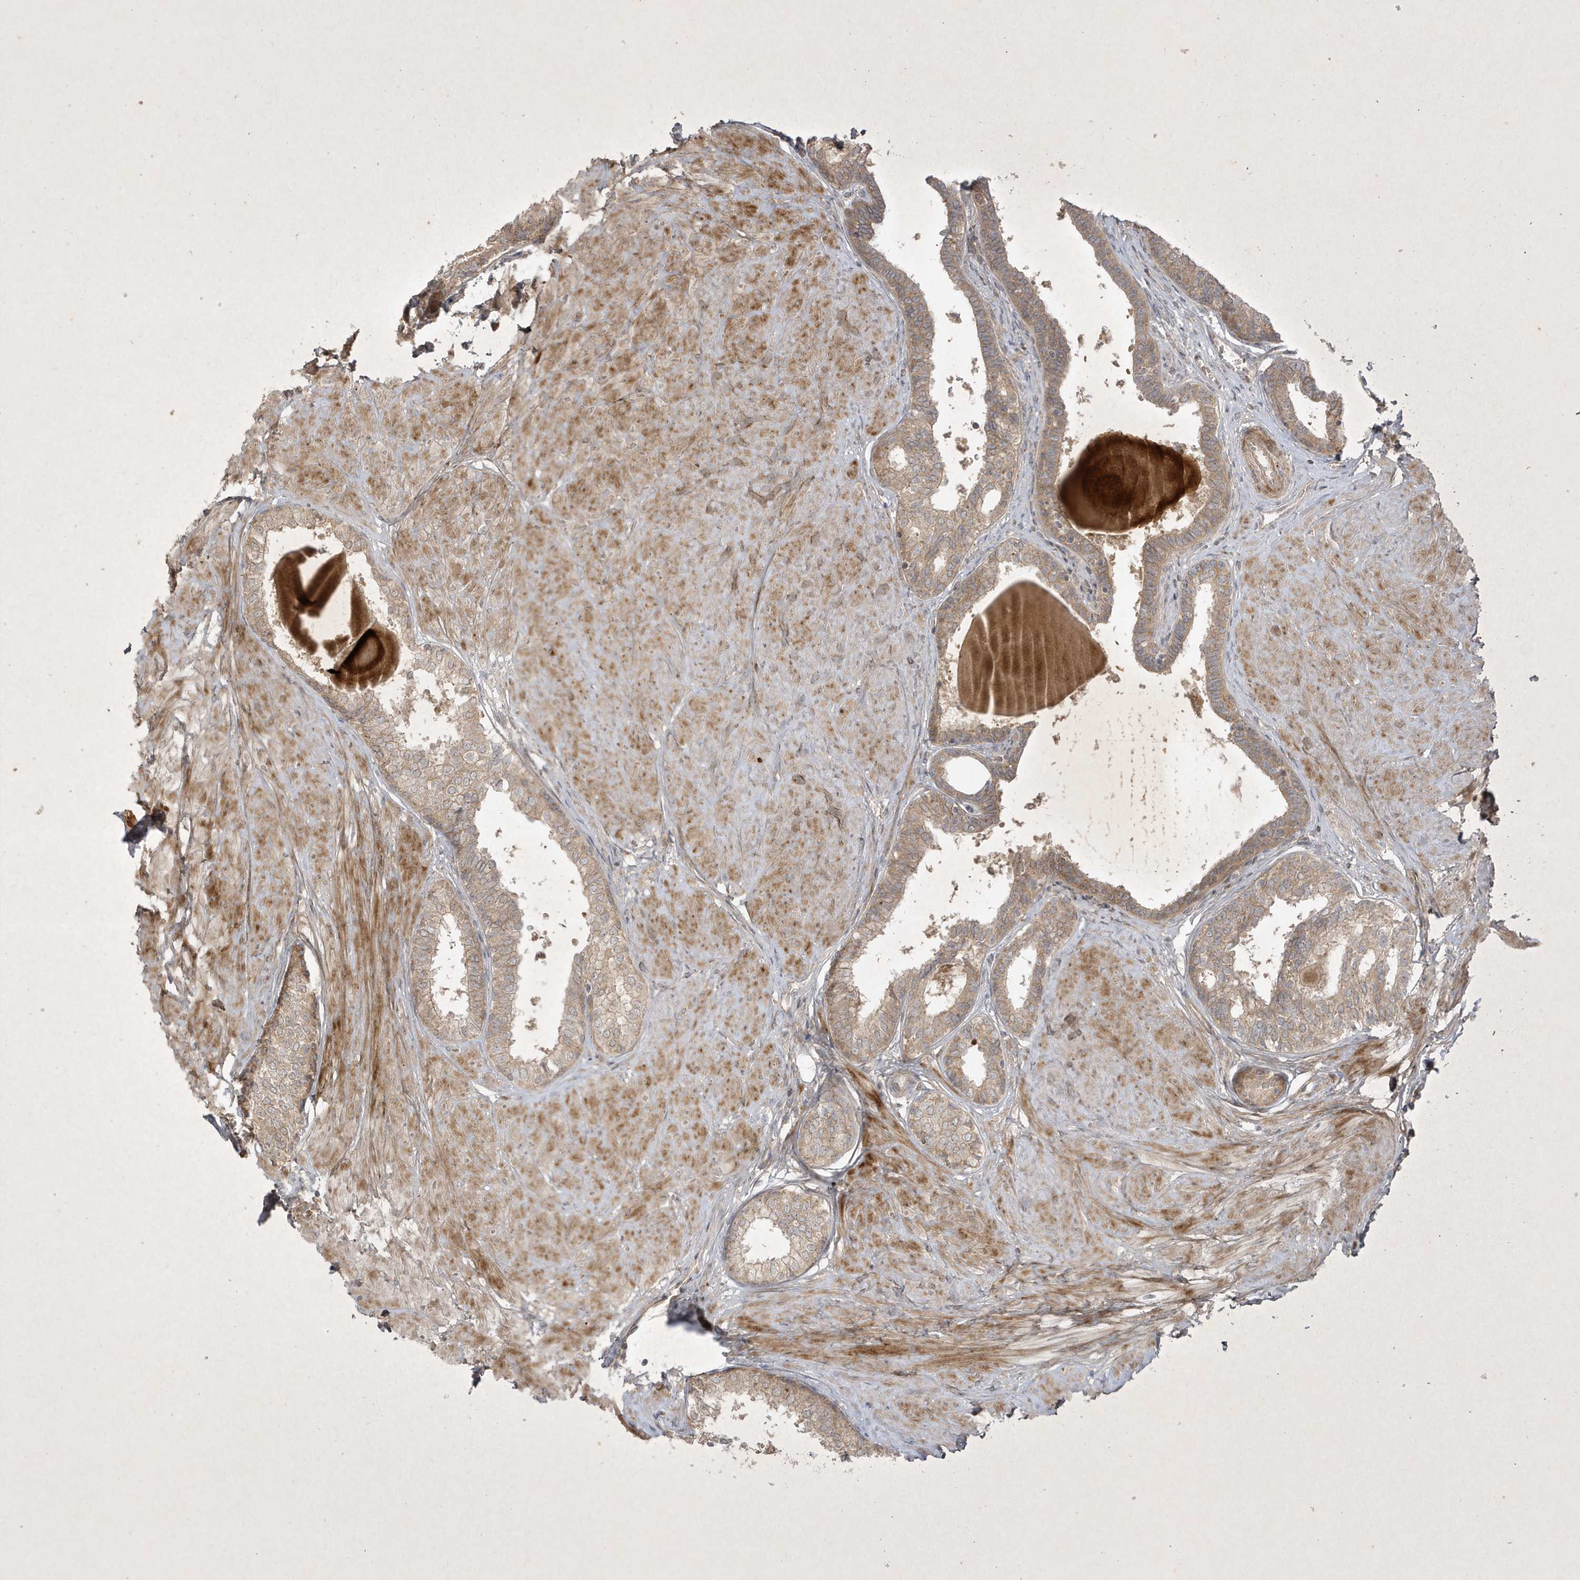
{"staining": {"intensity": "weak", "quantity": "25%-75%", "location": "cytoplasmic/membranous"}, "tissue": "prostate", "cell_type": "Glandular cells", "image_type": "normal", "snomed": [{"axis": "morphology", "description": "Normal tissue, NOS"}, {"axis": "topography", "description": "Prostate"}], "caption": "Immunohistochemical staining of benign prostate shows weak cytoplasmic/membranous protein expression in about 25%-75% of glandular cells.", "gene": "FAM83C", "patient": {"sex": "male", "age": 48}}